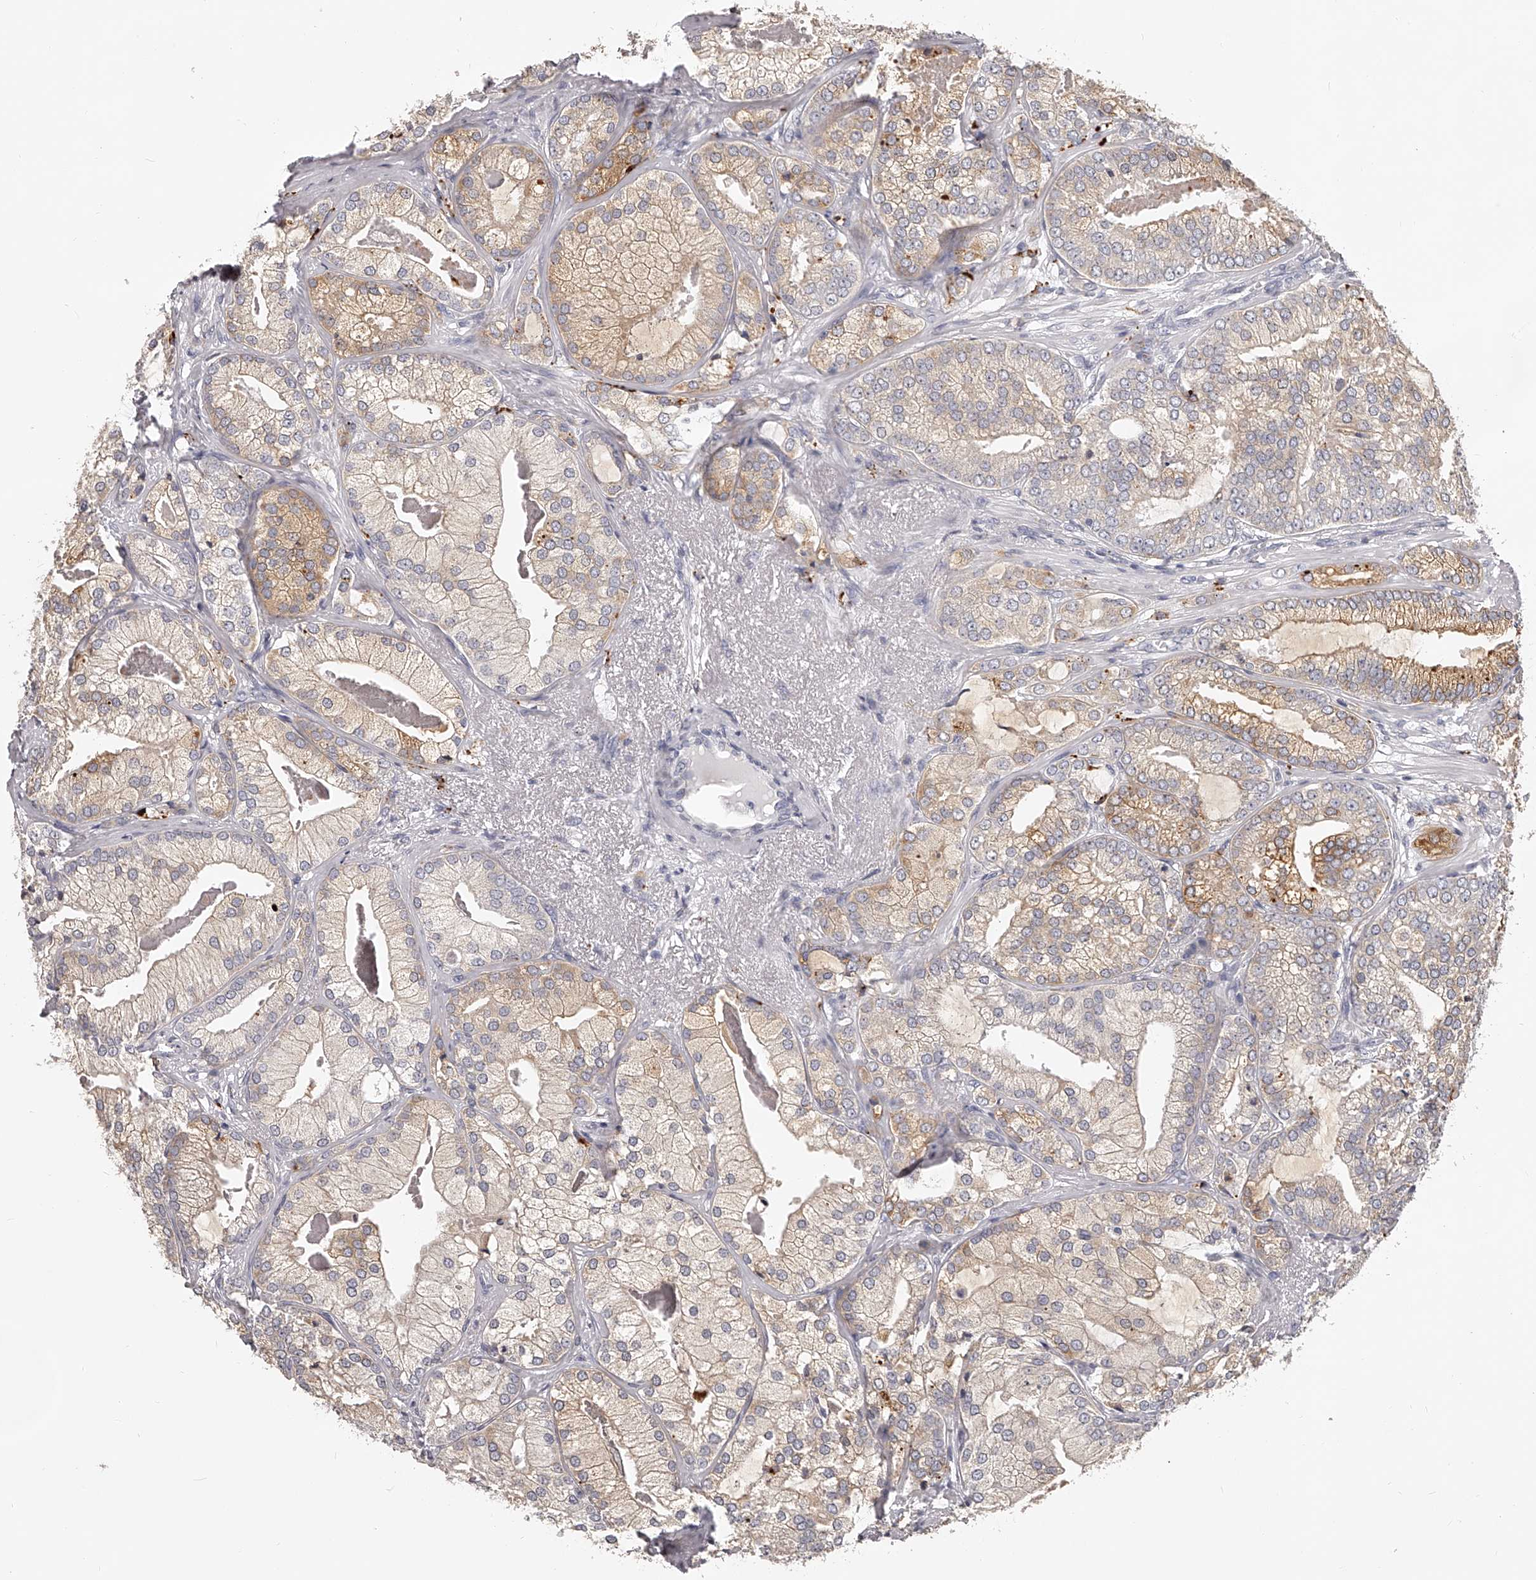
{"staining": {"intensity": "weak", "quantity": "25%-75%", "location": "cytoplasmic/membranous"}, "tissue": "prostate cancer", "cell_type": "Tumor cells", "image_type": "cancer", "snomed": [{"axis": "morphology", "description": "Normal morphology"}, {"axis": "morphology", "description": "Adenocarcinoma, Low grade"}, {"axis": "topography", "description": "Prostate"}], "caption": "Tumor cells show low levels of weak cytoplasmic/membranous staining in approximately 25%-75% of cells in prostate cancer (adenocarcinoma (low-grade)). The protein of interest is stained brown, and the nuclei are stained in blue (DAB IHC with brightfield microscopy, high magnification).", "gene": "DMRT1", "patient": {"sex": "male", "age": 72}}